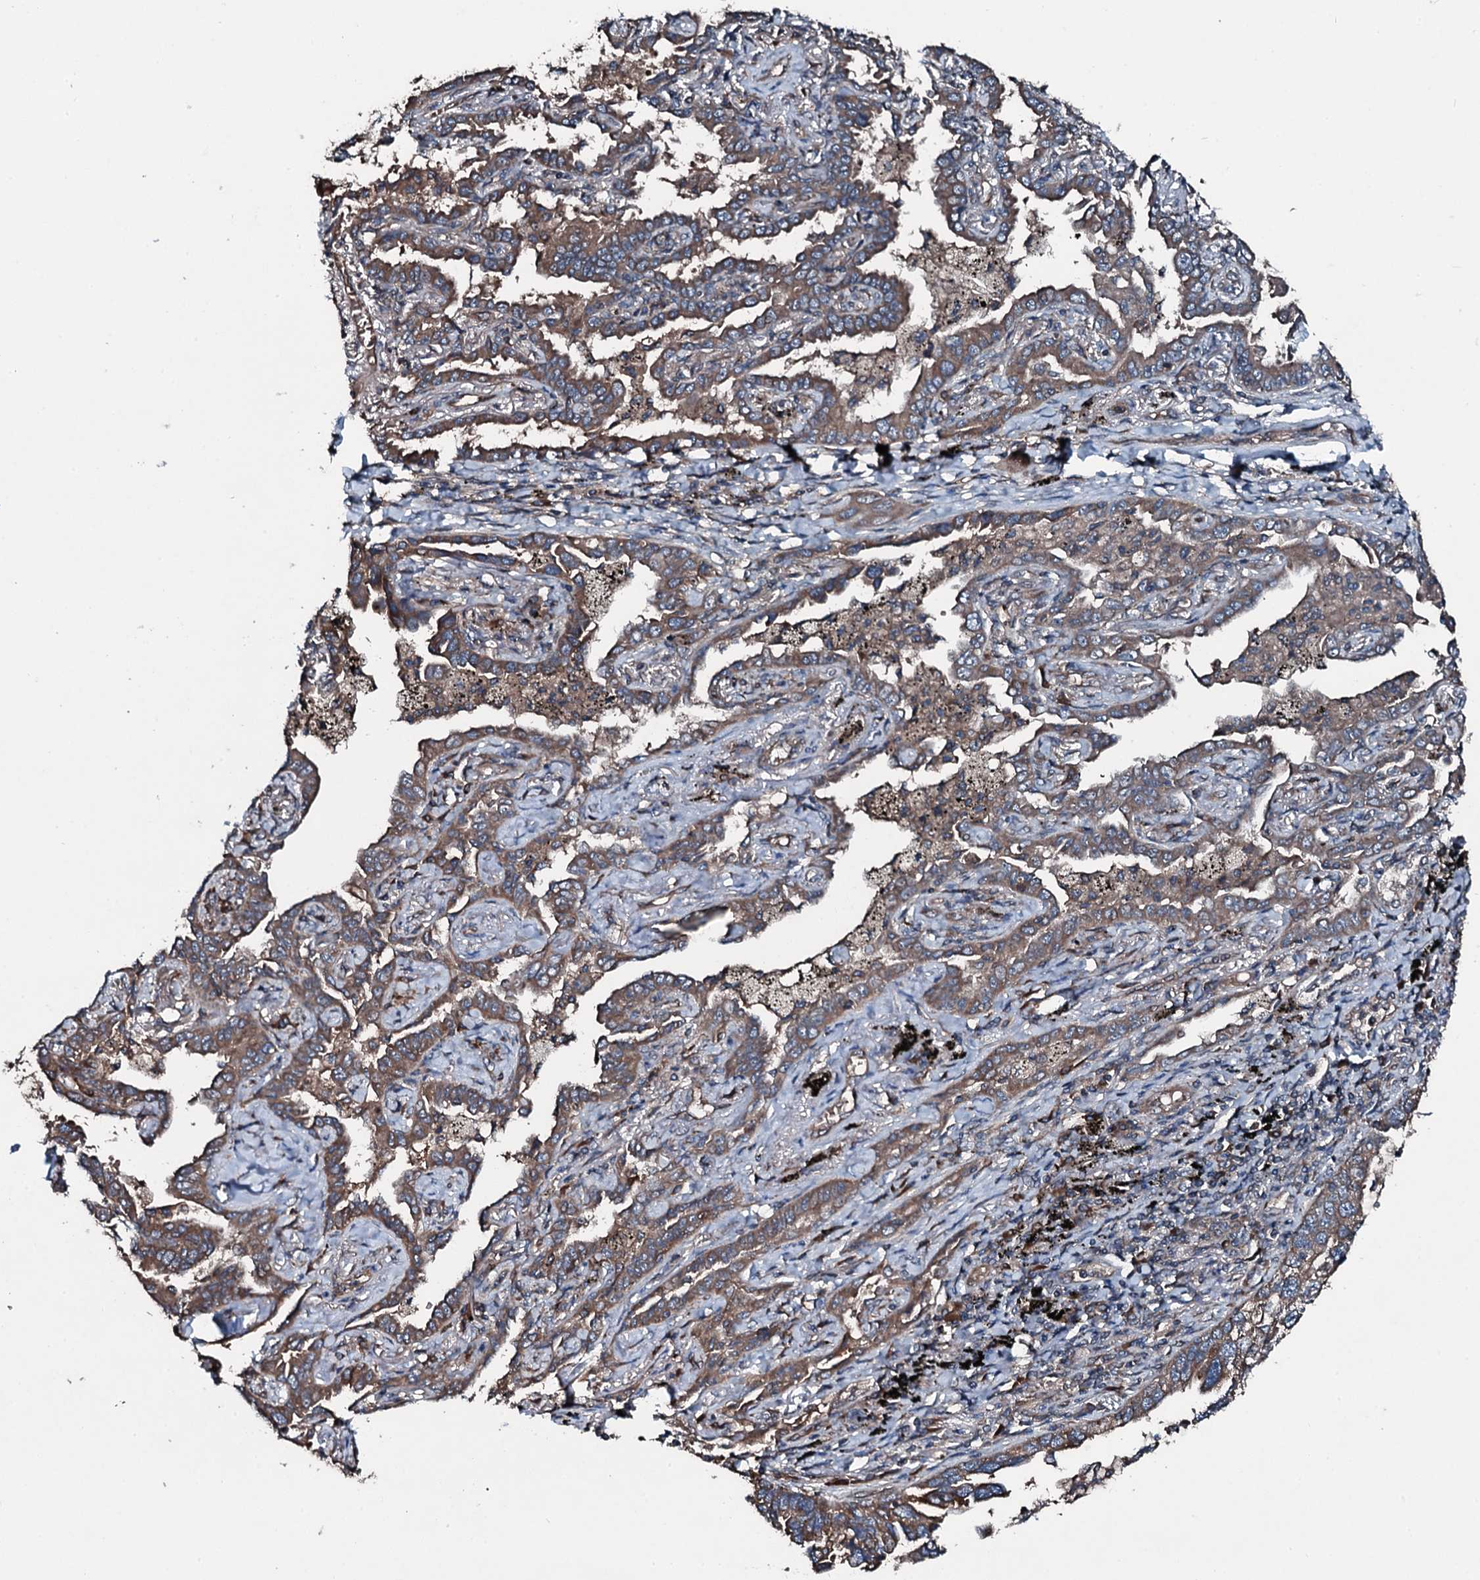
{"staining": {"intensity": "moderate", "quantity": ">75%", "location": "cytoplasmic/membranous"}, "tissue": "lung cancer", "cell_type": "Tumor cells", "image_type": "cancer", "snomed": [{"axis": "morphology", "description": "Adenocarcinoma, NOS"}, {"axis": "topography", "description": "Lung"}], "caption": "Protein analysis of lung adenocarcinoma tissue shows moderate cytoplasmic/membranous expression in approximately >75% of tumor cells.", "gene": "AARS1", "patient": {"sex": "male", "age": 67}}